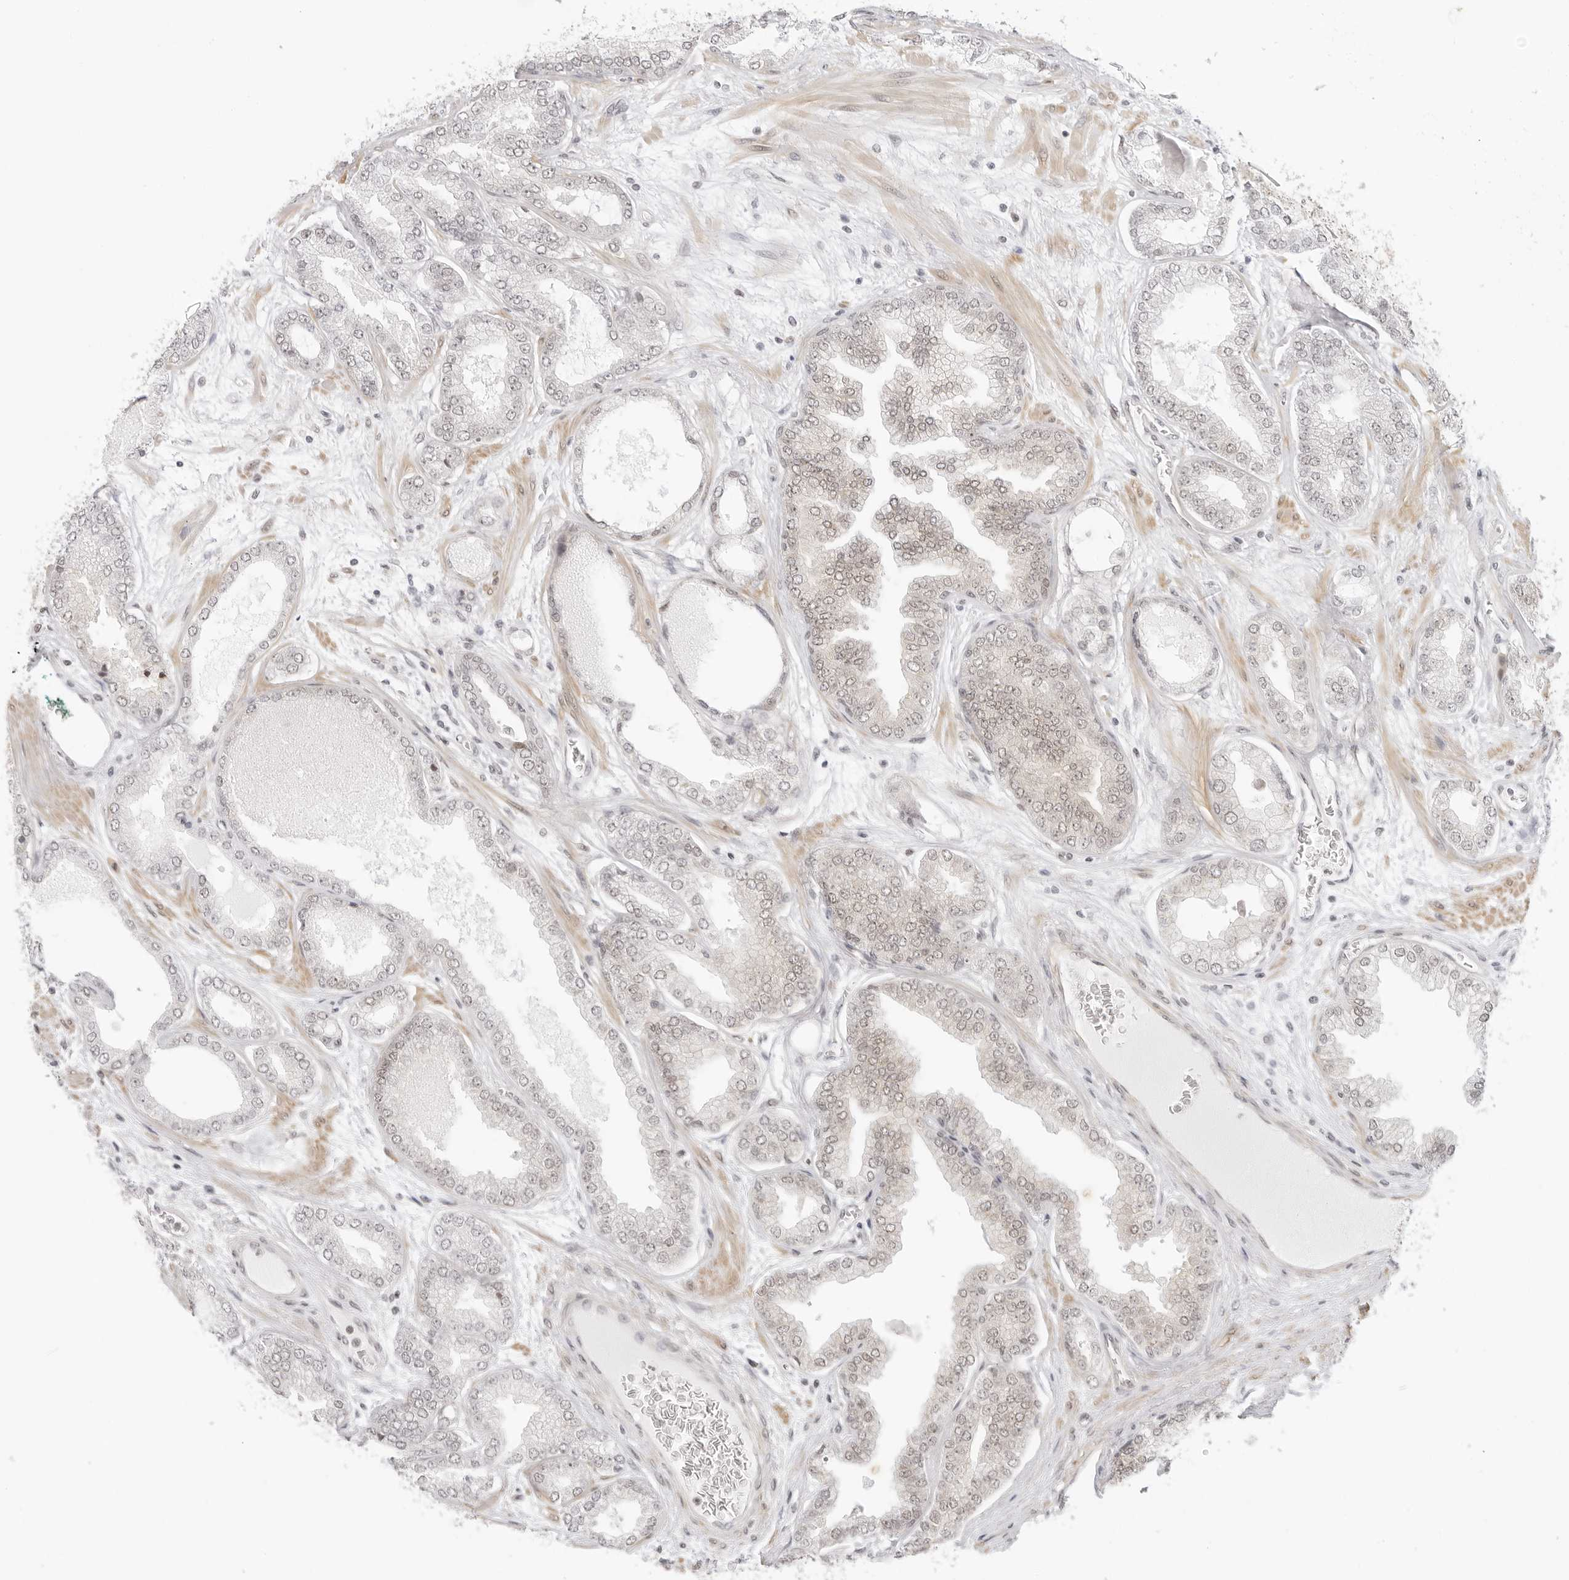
{"staining": {"intensity": "moderate", "quantity": "25%-75%", "location": "cytoplasmic/membranous,nuclear"}, "tissue": "prostate cancer", "cell_type": "Tumor cells", "image_type": "cancer", "snomed": [{"axis": "morphology", "description": "Adenocarcinoma, High grade"}, {"axis": "topography", "description": "Prostate"}], "caption": "DAB (3,3'-diaminobenzidine) immunohistochemical staining of human adenocarcinoma (high-grade) (prostate) shows moderate cytoplasmic/membranous and nuclear protein expression in approximately 25%-75% of tumor cells.", "gene": "TCIM", "patient": {"sex": "male", "age": 58}}